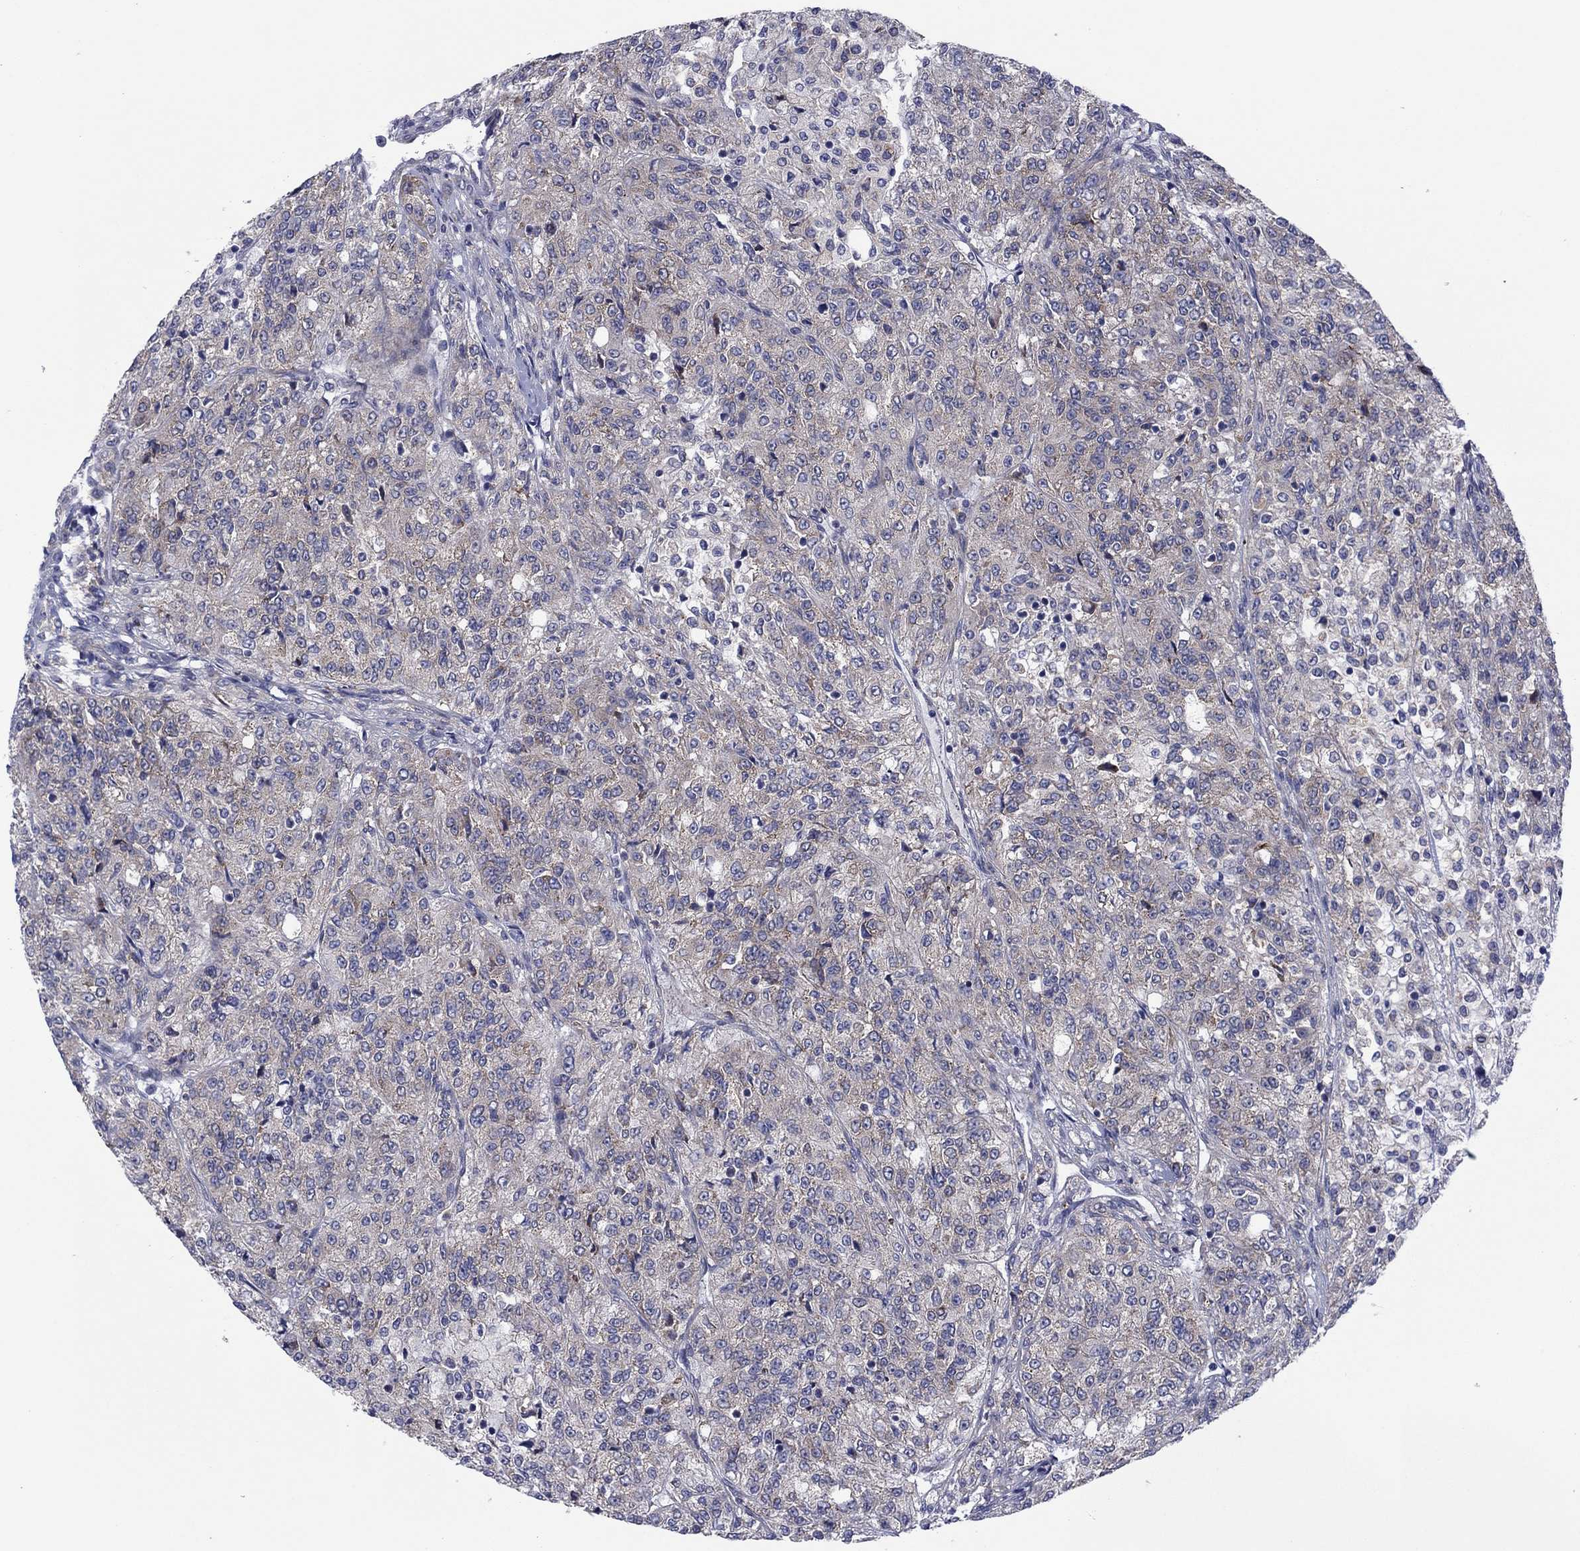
{"staining": {"intensity": "negative", "quantity": "none", "location": "none"}, "tissue": "renal cancer", "cell_type": "Tumor cells", "image_type": "cancer", "snomed": [{"axis": "morphology", "description": "Adenocarcinoma, NOS"}, {"axis": "topography", "description": "Kidney"}], "caption": "Tumor cells are negative for protein expression in human renal cancer (adenocarcinoma).", "gene": "GPR155", "patient": {"sex": "female", "age": 63}}